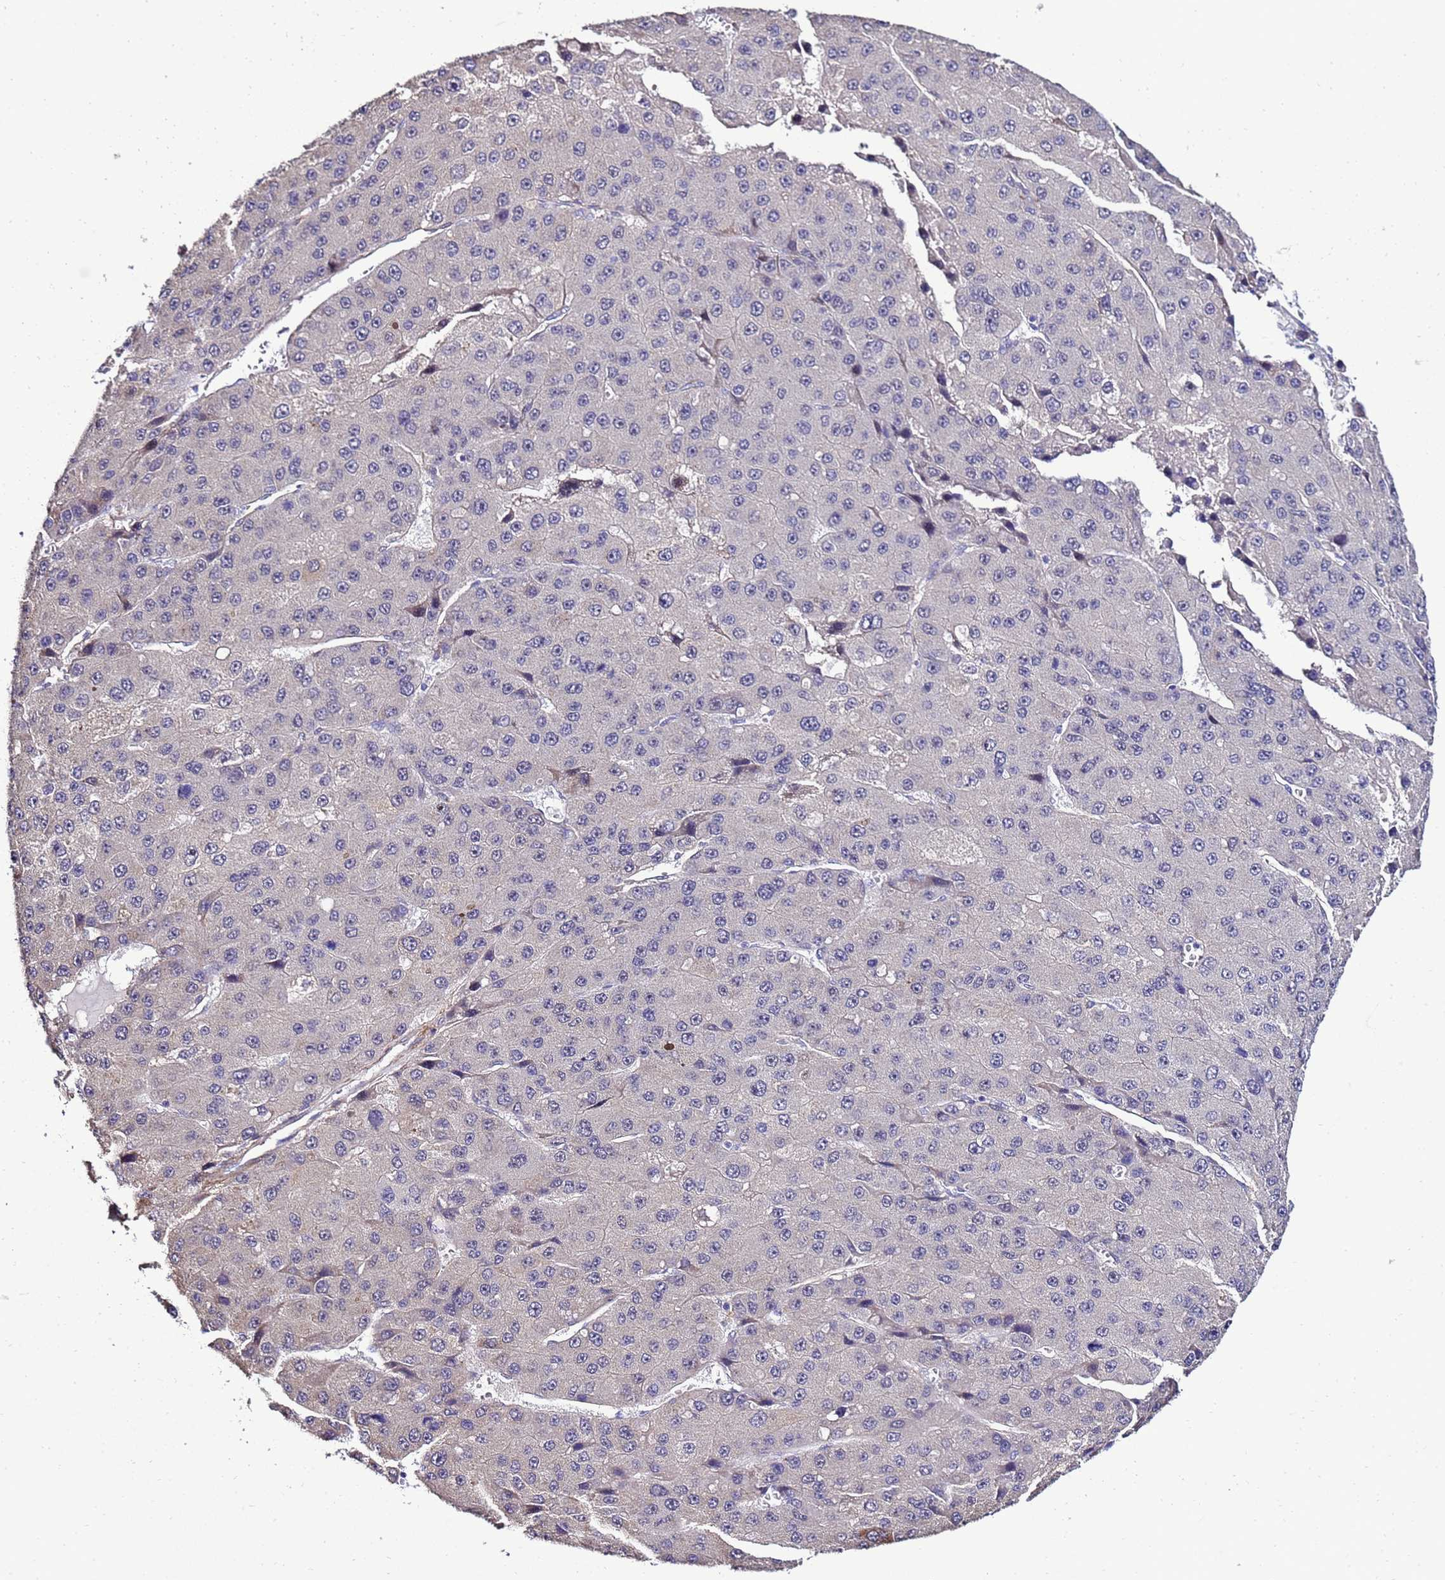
{"staining": {"intensity": "negative", "quantity": "none", "location": "none"}, "tissue": "liver cancer", "cell_type": "Tumor cells", "image_type": "cancer", "snomed": [{"axis": "morphology", "description": "Carcinoma, Hepatocellular, NOS"}, {"axis": "topography", "description": "Liver"}], "caption": "The micrograph demonstrates no significant staining in tumor cells of hepatocellular carcinoma (liver). (DAB (3,3'-diaminobenzidine) immunohistochemistry (IHC) with hematoxylin counter stain).", "gene": "GZF1", "patient": {"sex": "female", "age": 73}}